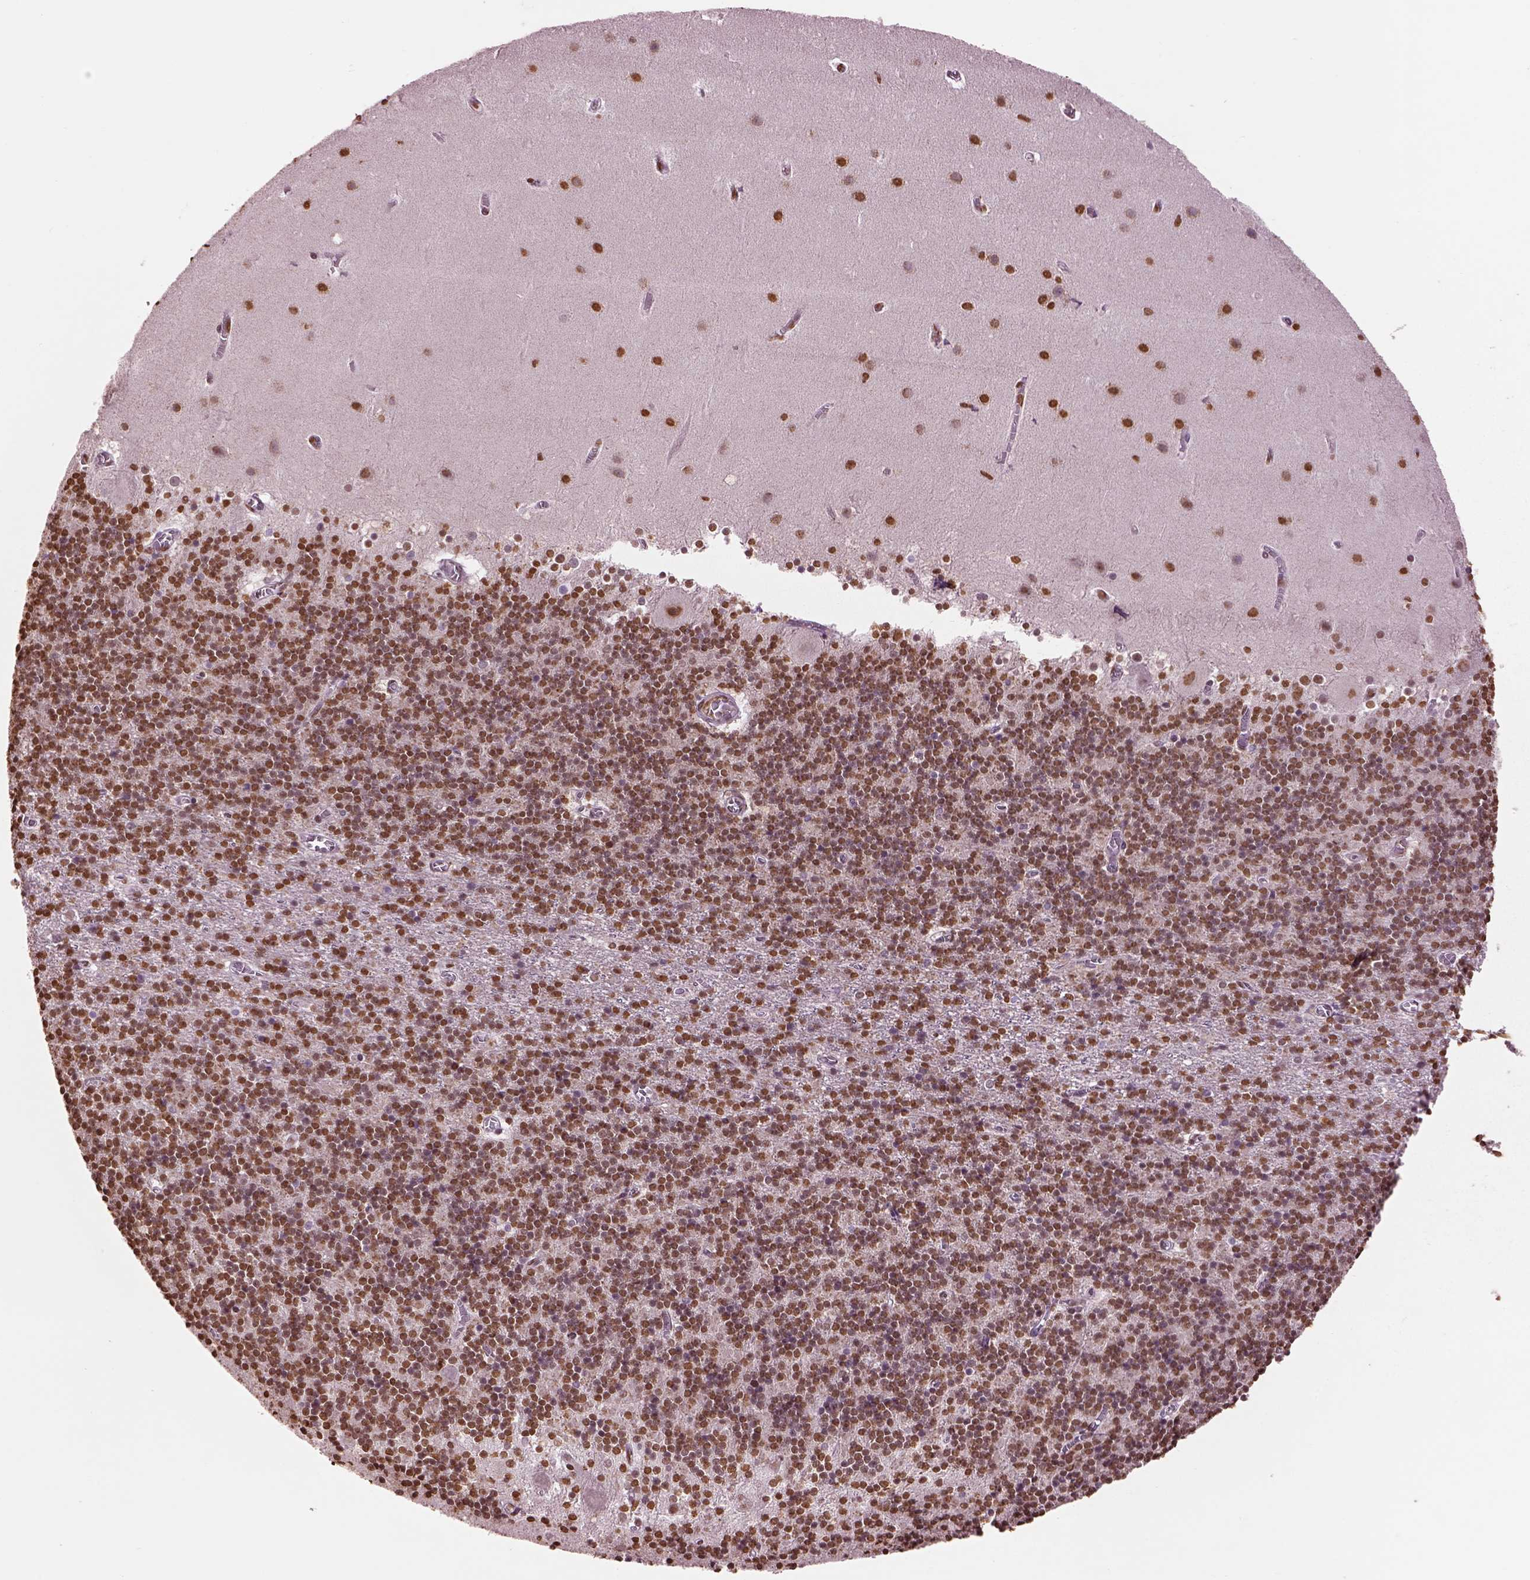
{"staining": {"intensity": "moderate", "quantity": ">75%", "location": "nuclear"}, "tissue": "cerebellum", "cell_type": "Cells in granular layer", "image_type": "normal", "snomed": [{"axis": "morphology", "description": "Normal tissue, NOS"}, {"axis": "topography", "description": "Cerebellum"}], "caption": "Benign cerebellum reveals moderate nuclear staining in approximately >75% of cells in granular layer, visualized by immunohistochemistry. The protein is stained brown, and the nuclei are stained in blue (DAB IHC with brightfield microscopy, high magnification).", "gene": "DDX3X", "patient": {"sex": "male", "age": 70}}